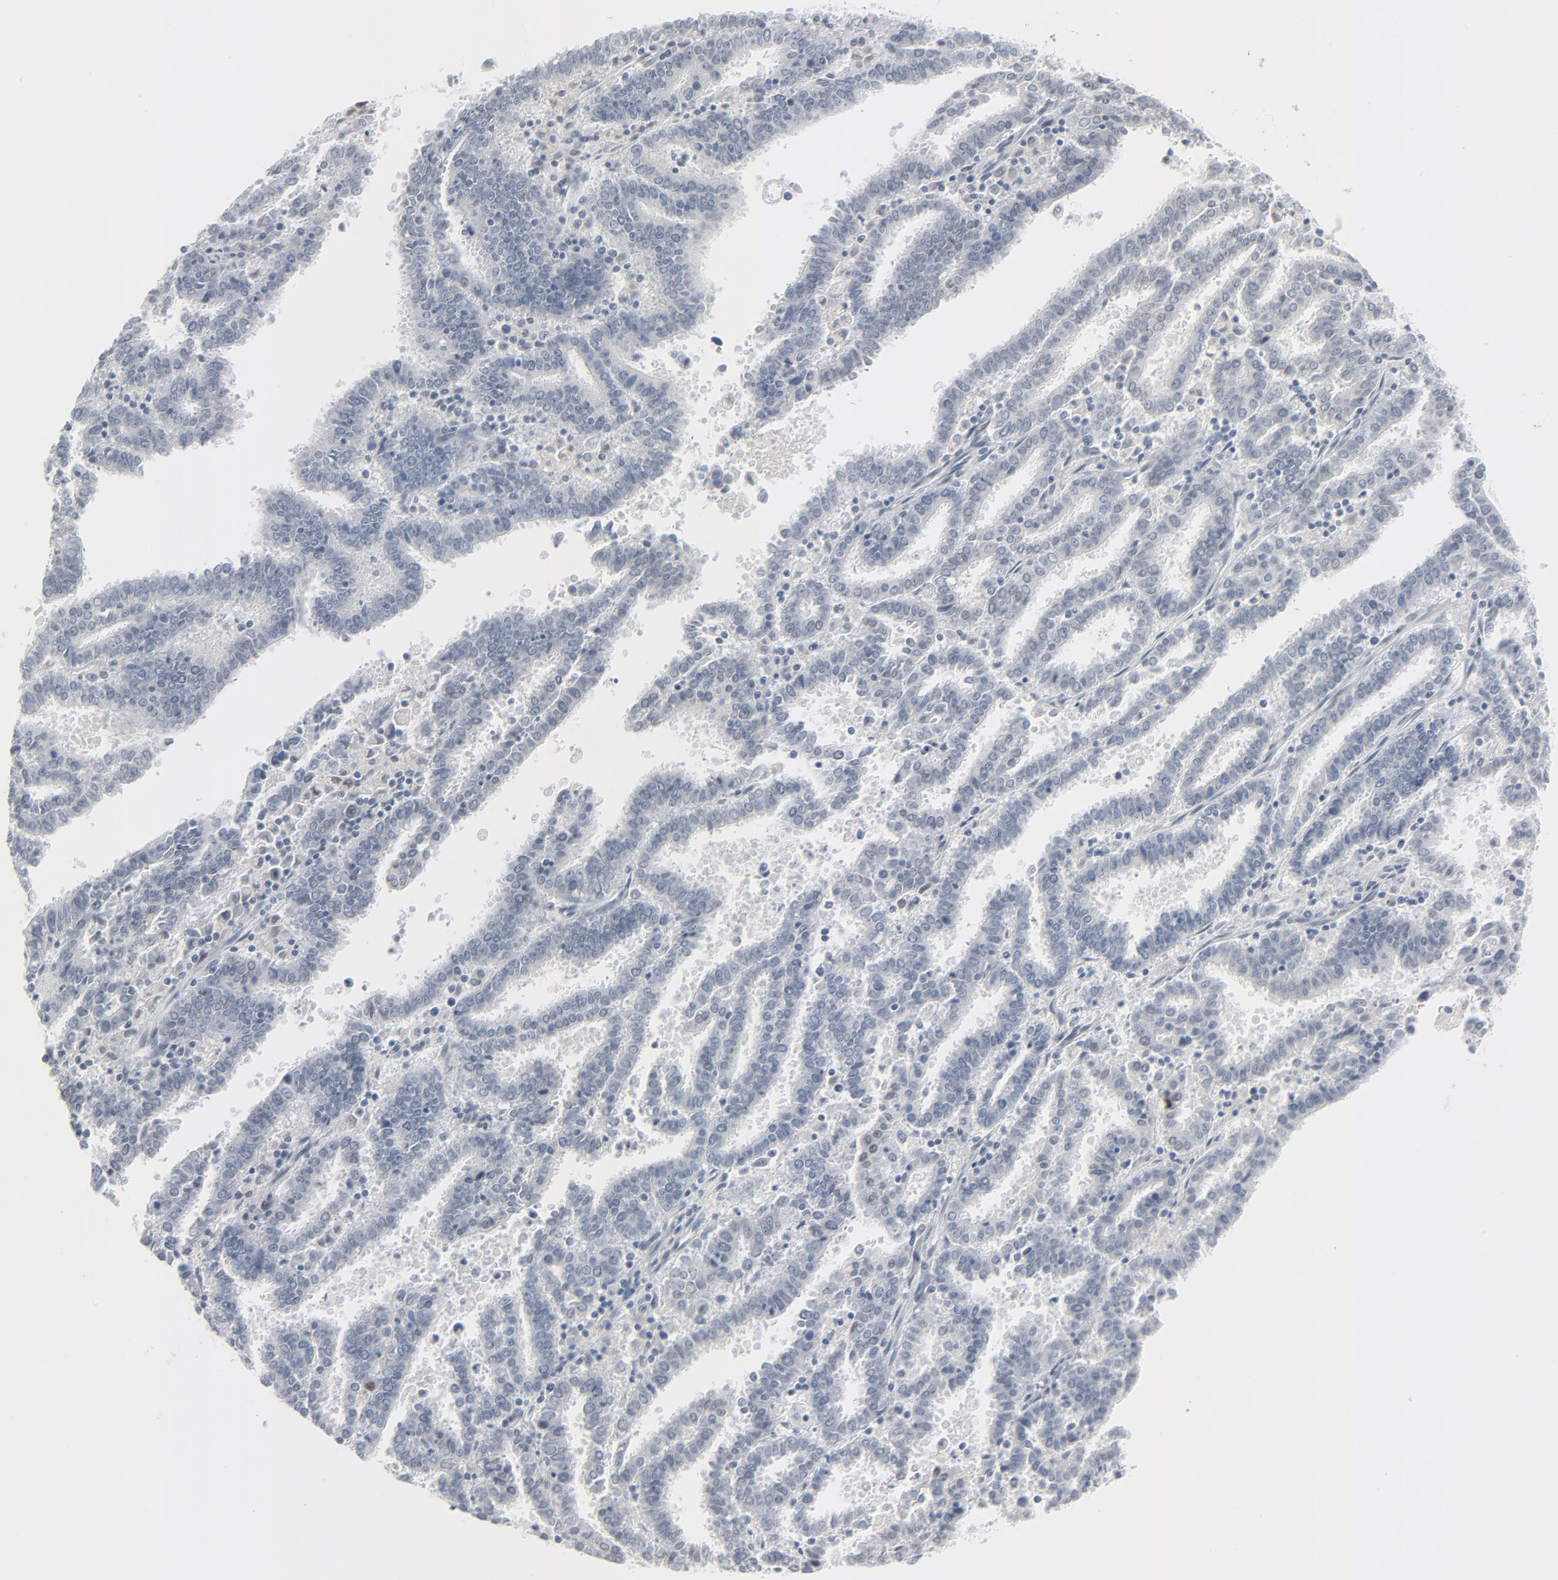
{"staining": {"intensity": "negative", "quantity": "none", "location": "none"}, "tissue": "endometrial cancer", "cell_type": "Tumor cells", "image_type": "cancer", "snomed": [{"axis": "morphology", "description": "Adenocarcinoma, NOS"}, {"axis": "topography", "description": "Endometrium"}], "caption": "The micrograph reveals no significant staining in tumor cells of endometrial cancer (adenocarcinoma).", "gene": "MITF", "patient": {"sex": "female", "age": 66}}